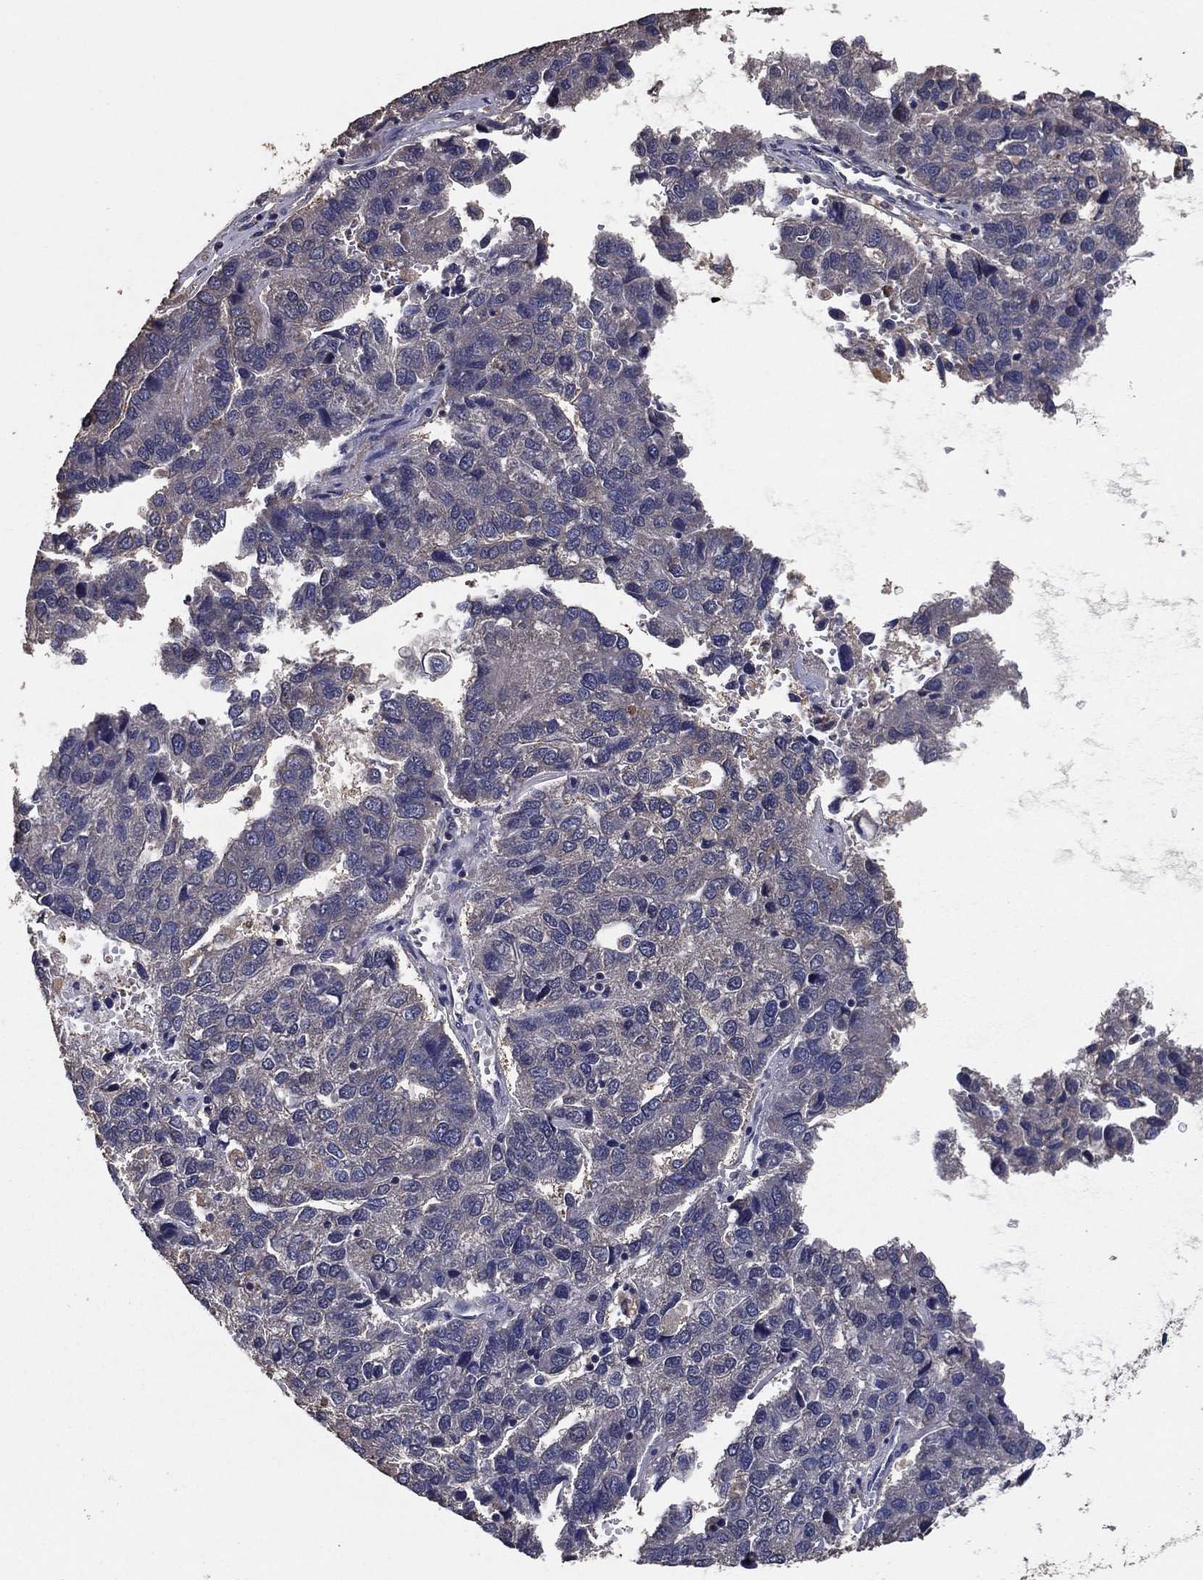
{"staining": {"intensity": "negative", "quantity": "none", "location": "none"}, "tissue": "pancreatic cancer", "cell_type": "Tumor cells", "image_type": "cancer", "snomed": [{"axis": "morphology", "description": "Adenocarcinoma, NOS"}, {"axis": "topography", "description": "Pancreas"}], "caption": "This is an IHC micrograph of human pancreatic adenocarcinoma. There is no positivity in tumor cells.", "gene": "PCNT", "patient": {"sex": "female", "age": 61}}